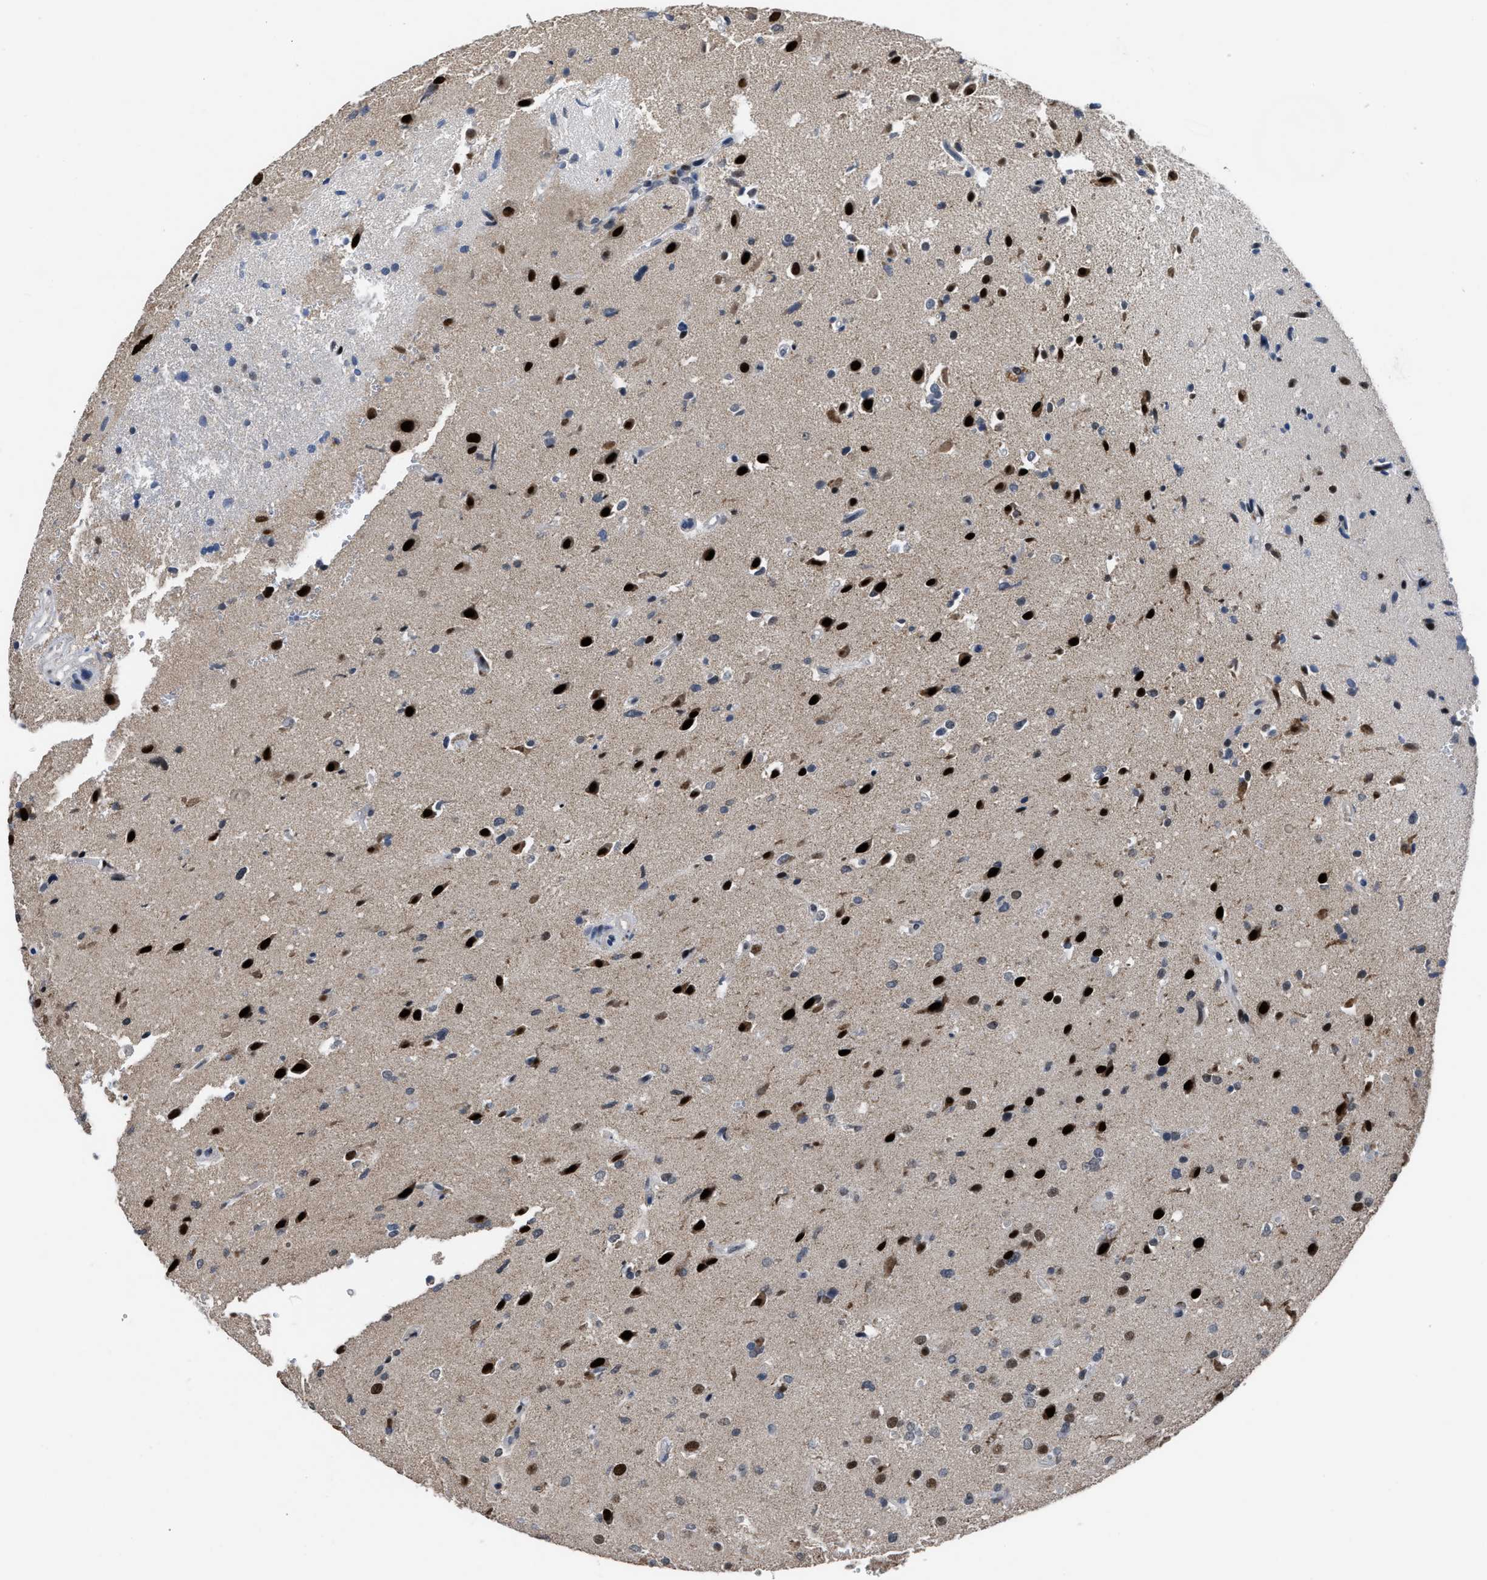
{"staining": {"intensity": "strong", "quantity": "25%-75%", "location": "nuclear"}, "tissue": "glioma", "cell_type": "Tumor cells", "image_type": "cancer", "snomed": [{"axis": "morphology", "description": "Glioma, malignant, High grade"}, {"axis": "topography", "description": "Brain"}], "caption": "Strong nuclear protein positivity is present in about 25%-75% of tumor cells in high-grade glioma (malignant). Immunohistochemistry (ihc) stains the protein of interest in brown and the nuclei are stained blue.", "gene": "SETDB1", "patient": {"sex": "male", "age": 33}}